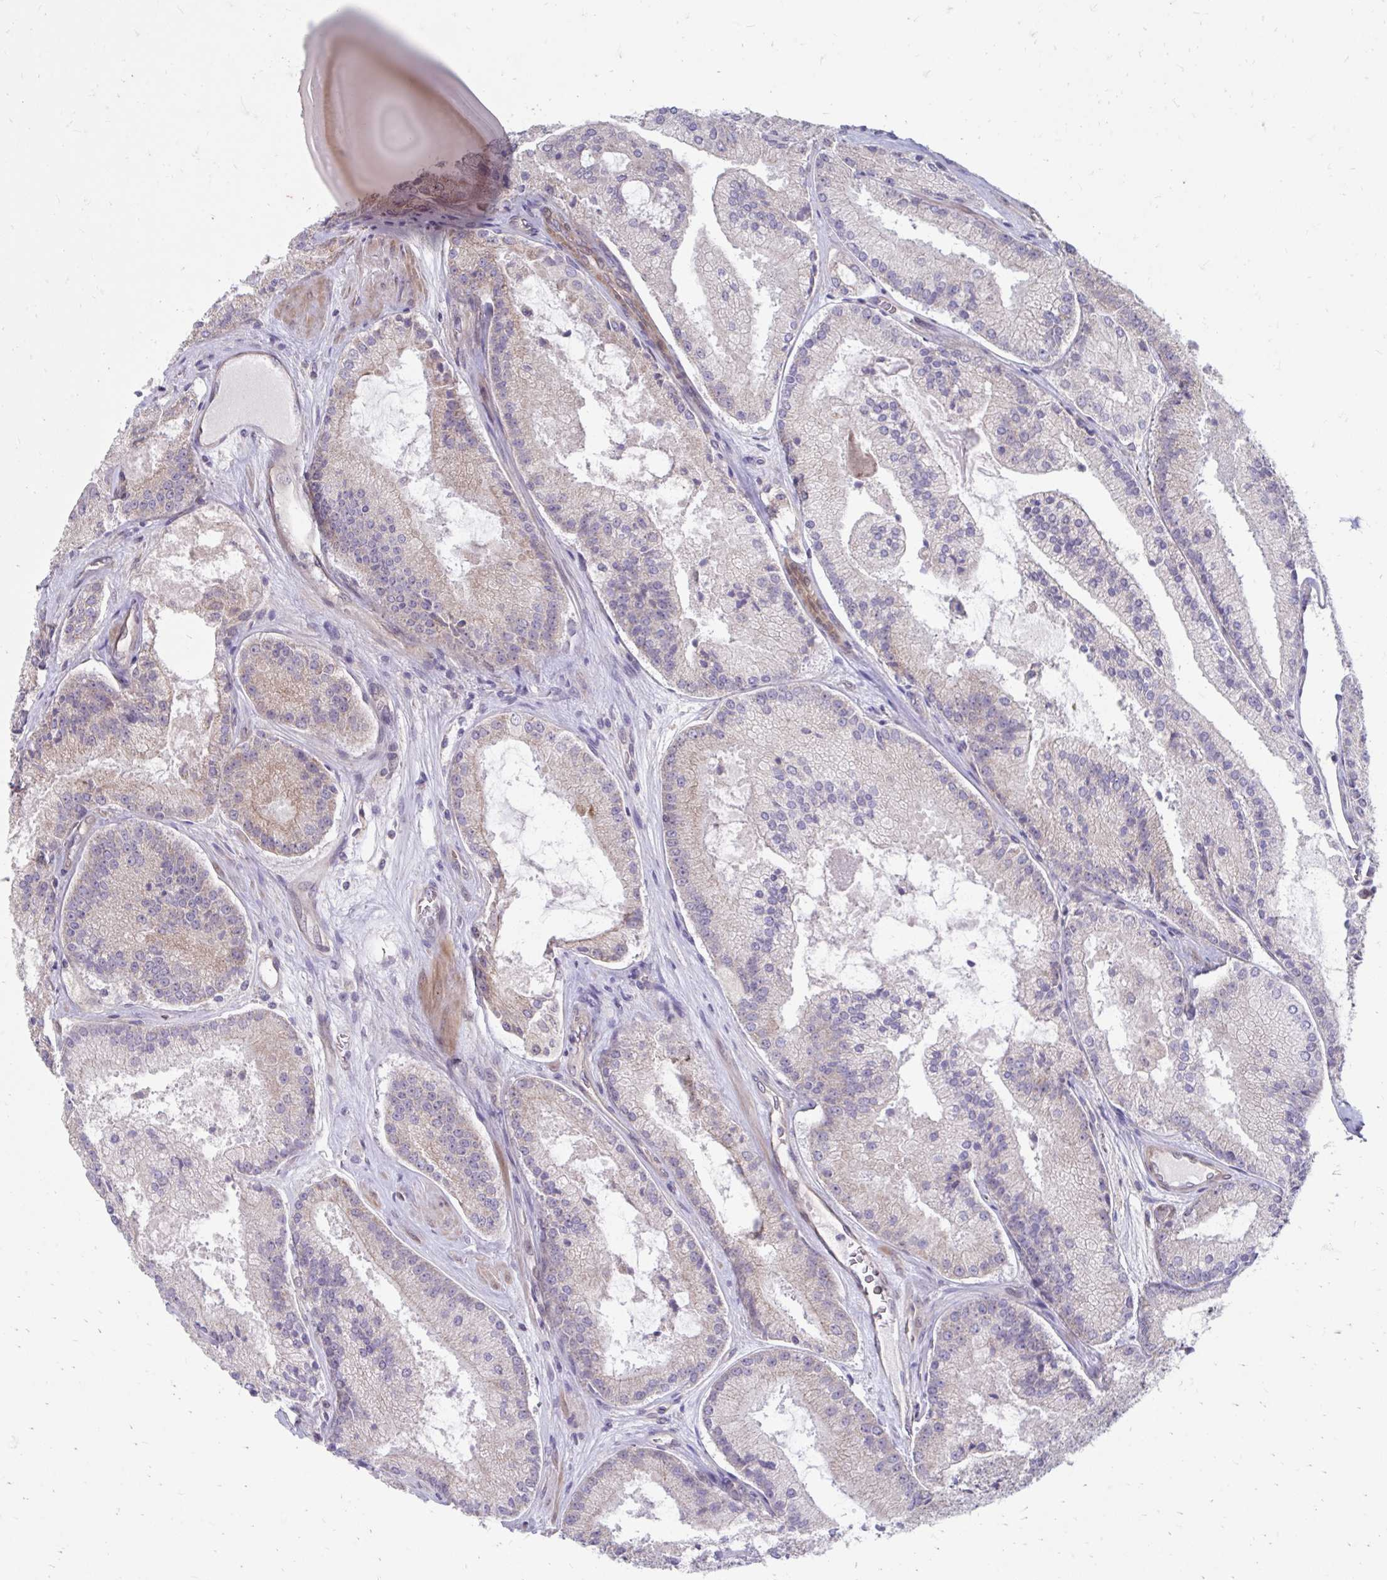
{"staining": {"intensity": "weak", "quantity": "<25%", "location": "cytoplasmic/membranous"}, "tissue": "prostate cancer", "cell_type": "Tumor cells", "image_type": "cancer", "snomed": [{"axis": "morphology", "description": "Adenocarcinoma, High grade"}, {"axis": "topography", "description": "Prostate"}], "caption": "Immunohistochemistry micrograph of prostate cancer (adenocarcinoma (high-grade)) stained for a protein (brown), which reveals no expression in tumor cells. The staining is performed using DAB (3,3'-diaminobenzidine) brown chromogen with nuclei counter-stained in using hematoxylin.", "gene": "ITPR2", "patient": {"sex": "male", "age": 73}}